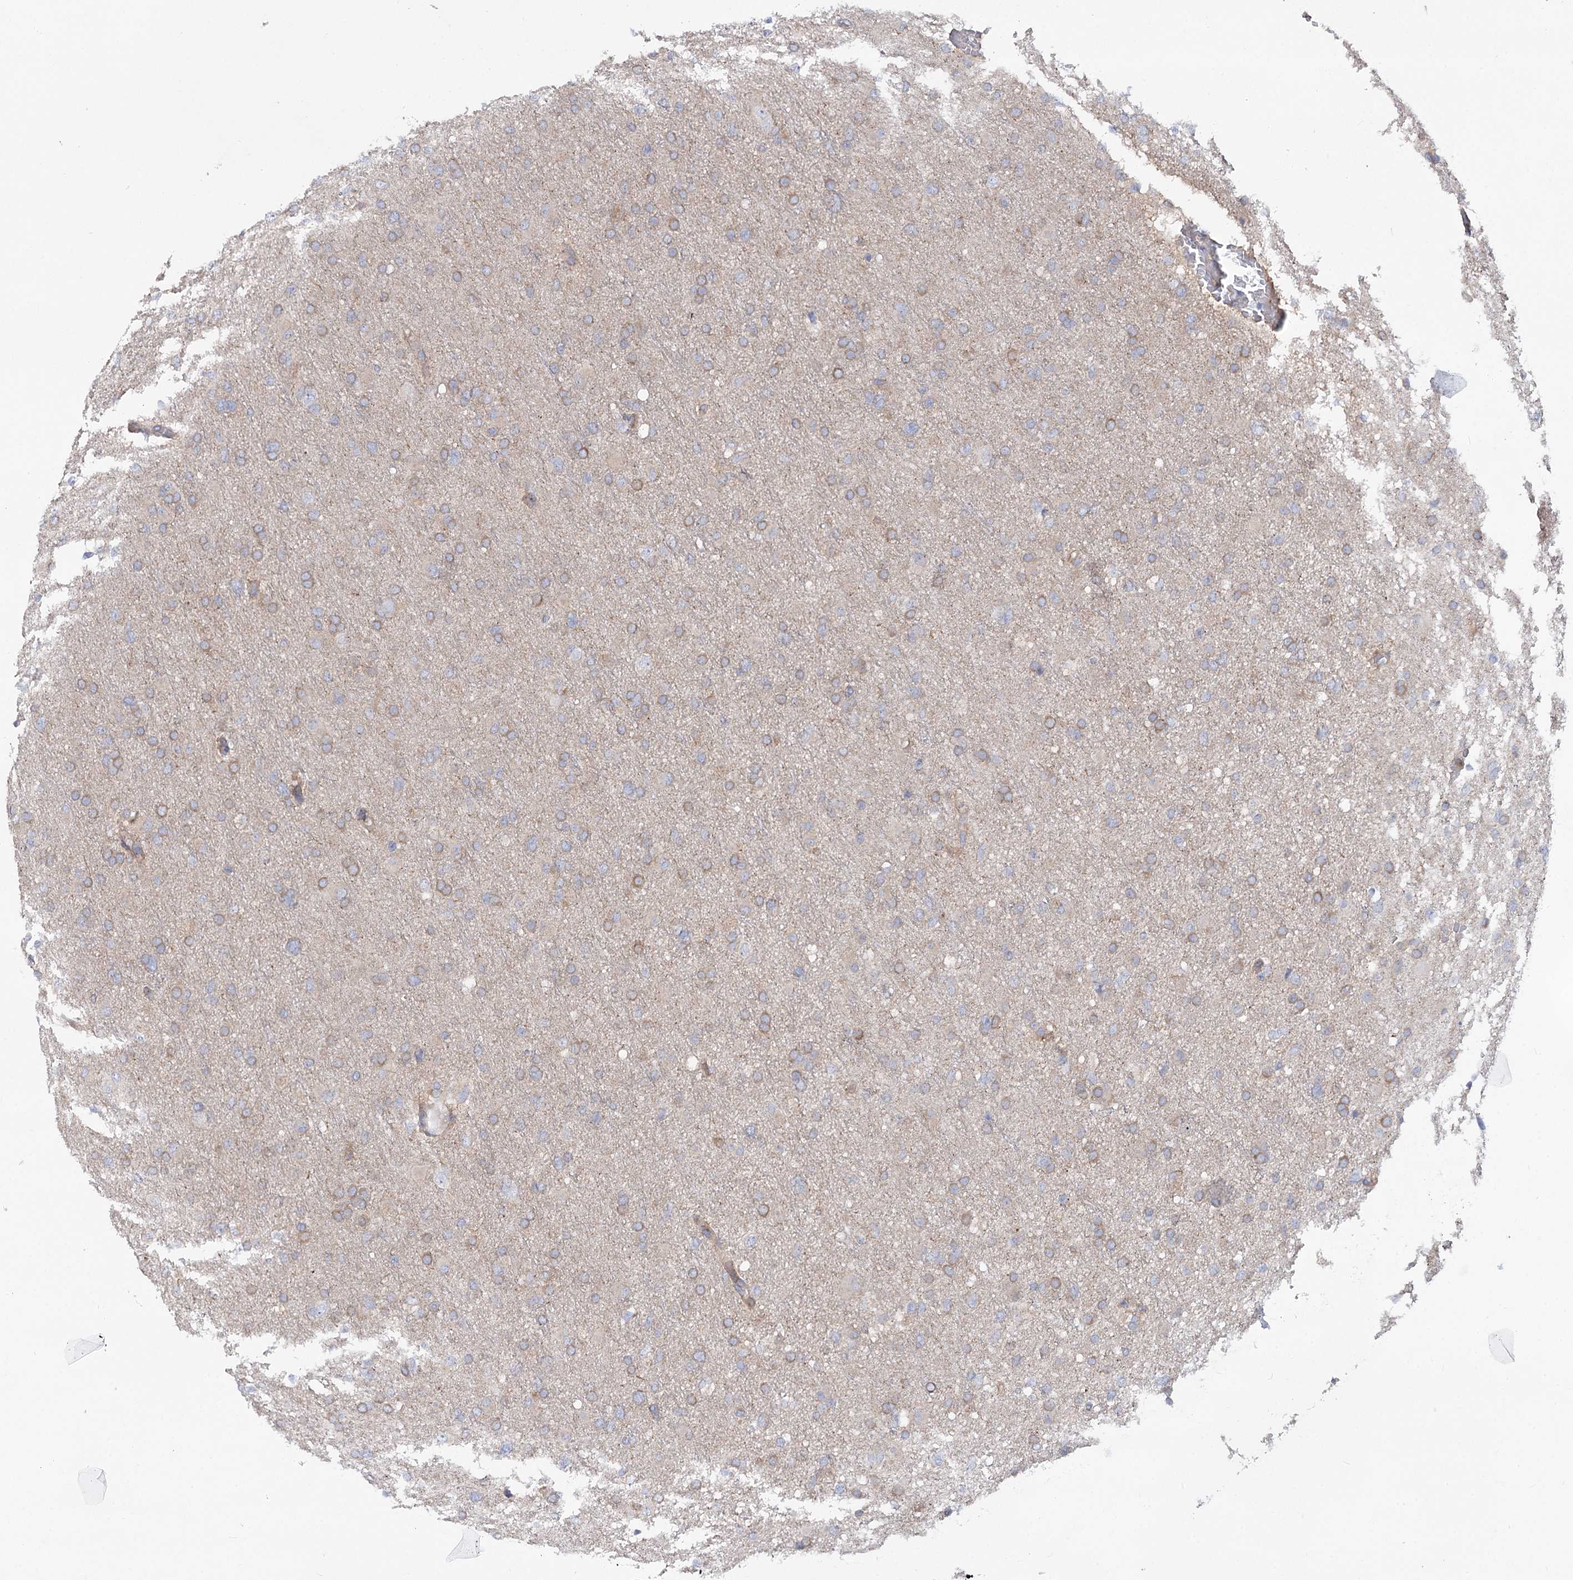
{"staining": {"intensity": "weak", "quantity": "<25%", "location": "cytoplasmic/membranous"}, "tissue": "glioma", "cell_type": "Tumor cells", "image_type": "cancer", "snomed": [{"axis": "morphology", "description": "Glioma, malignant, High grade"}, {"axis": "topography", "description": "Cerebral cortex"}], "caption": "Glioma stained for a protein using immunohistochemistry shows no staining tumor cells.", "gene": "SCN11A", "patient": {"sex": "female", "age": 36}}